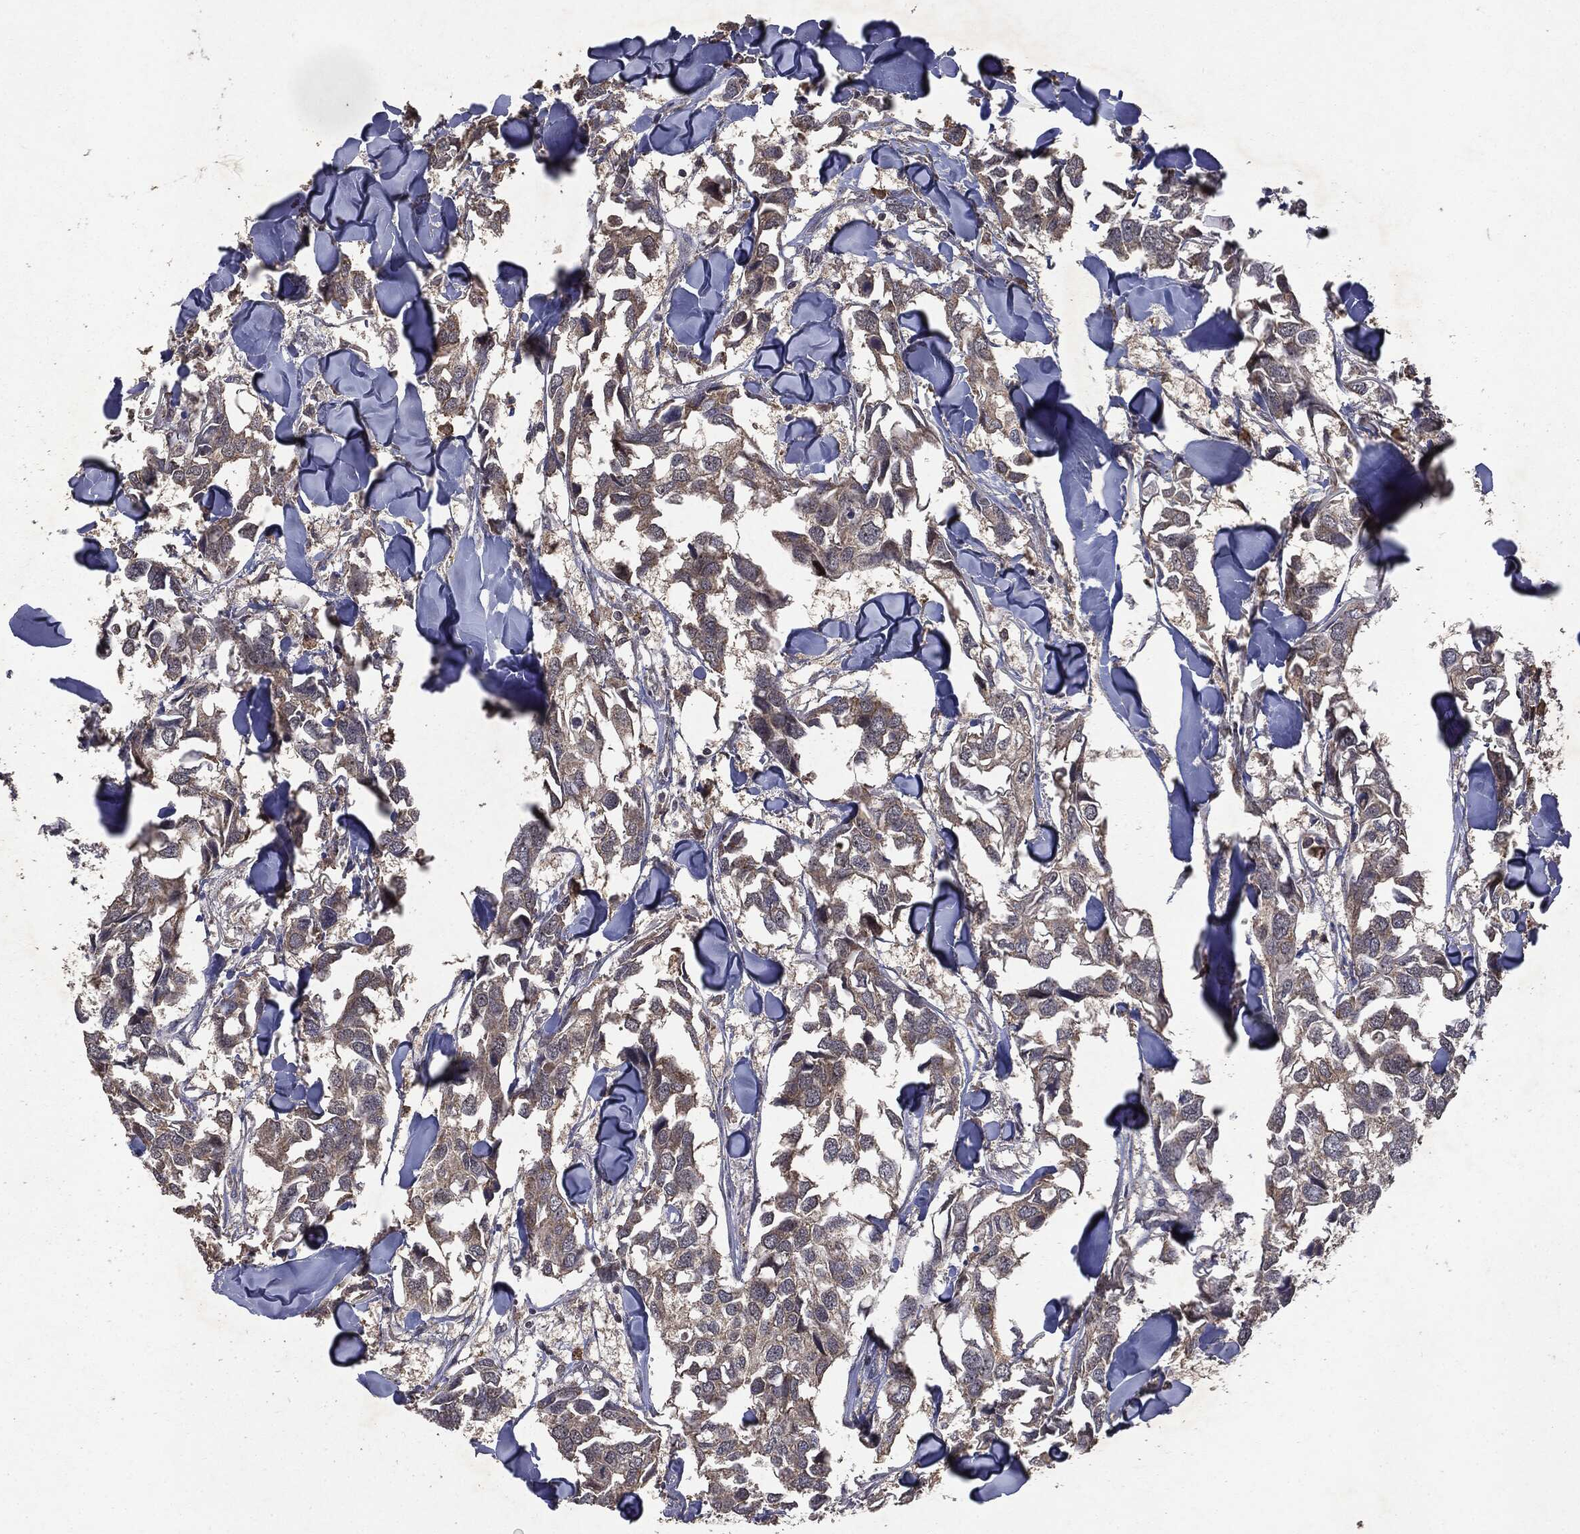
{"staining": {"intensity": "negative", "quantity": "none", "location": "none"}, "tissue": "breast cancer", "cell_type": "Tumor cells", "image_type": "cancer", "snomed": [{"axis": "morphology", "description": "Duct carcinoma"}, {"axis": "topography", "description": "Breast"}], "caption": "The immunohistochemistry micrograph has no significant positivity in tumor cells of breast intraductal carcinoma tissue.", "gene": "PTEN", "patient": {"sex": "female", "age": 83}}